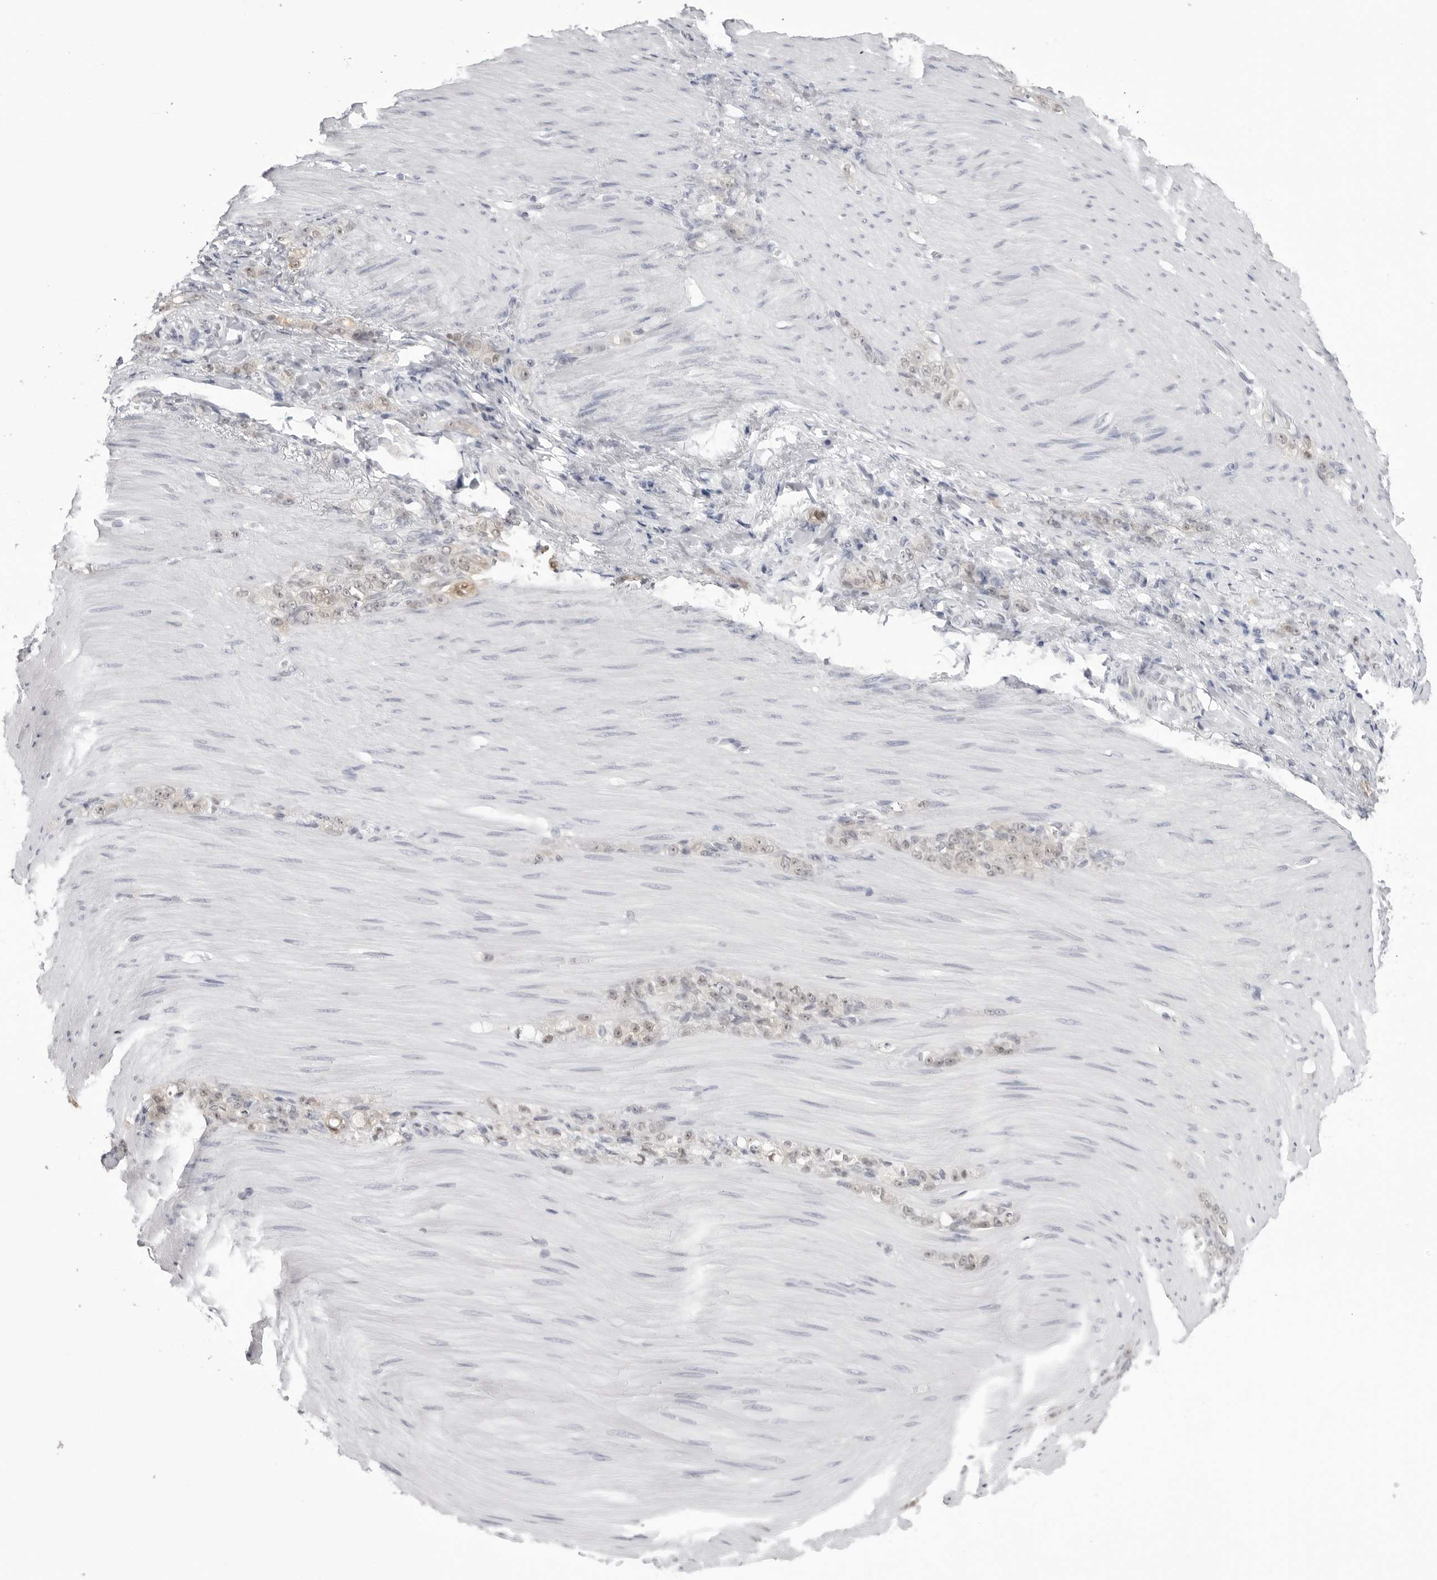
{"staining": {"intensity": "weak", "quantity": "<25%", "location": "cytoplasmic/membranous"}, "tissue": "stomach cancer", "cell_type": "Tumor cells", "image_type": "cancer", "snomed": [{"axis": "morphology", "description": "Normal tissue, NOS"}, {"axis": "morphology", "description": "Adenocarcinoma, NOS"}, {"axis": "topography", "description": "Stomach"}], "caption": "An IHC image of stomach adenocarcinoma is shown. There is no staining in tumor cells of stomach adenocarcinoma. (Stains: DAB IHC with hematoxylin counter stain, Microscopy: brightfield microscopy at high magnification).", "gene": "YWHAG", "patient": {"sex": "male", "age": 82}}